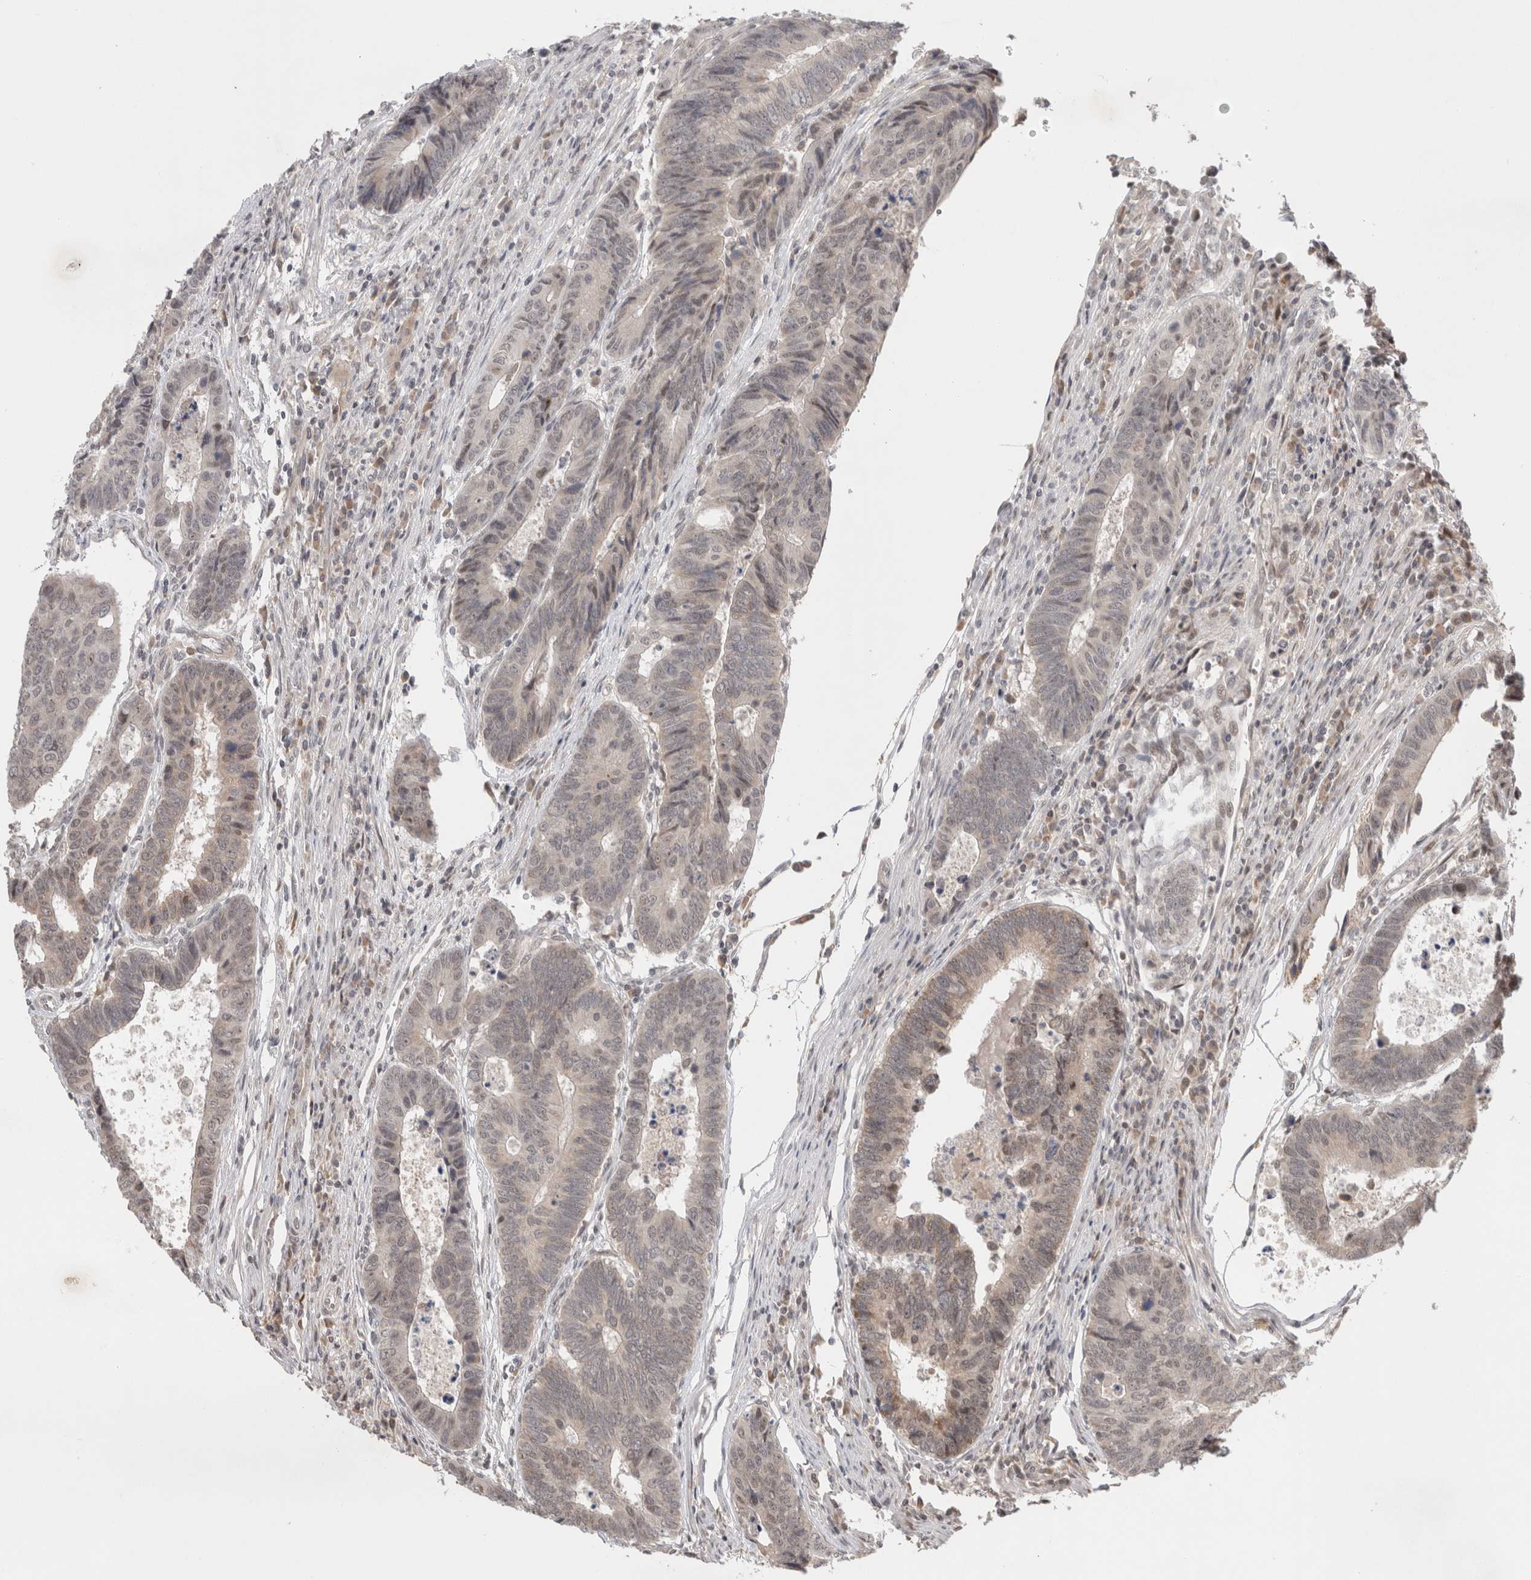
{"staining": {"intensity": "negative", "quantity": "none", "location": "none"}, "tissue": "colorectal cancer", "cell_type": "Tumor cells", "image_type": "cancer", "snomed": [{"axis": "morphology", "description": "Adenocarcinoma, NOS"}, {"axis": "topography", "description": "Rectum"}], "caption": "Immunohistochemical staining of colorectal cancer (adenocarcinoma) displays no significant staining in tumor cells.", "gene": "SYDE2", "patient": {"sex": "male", "age": 84}}